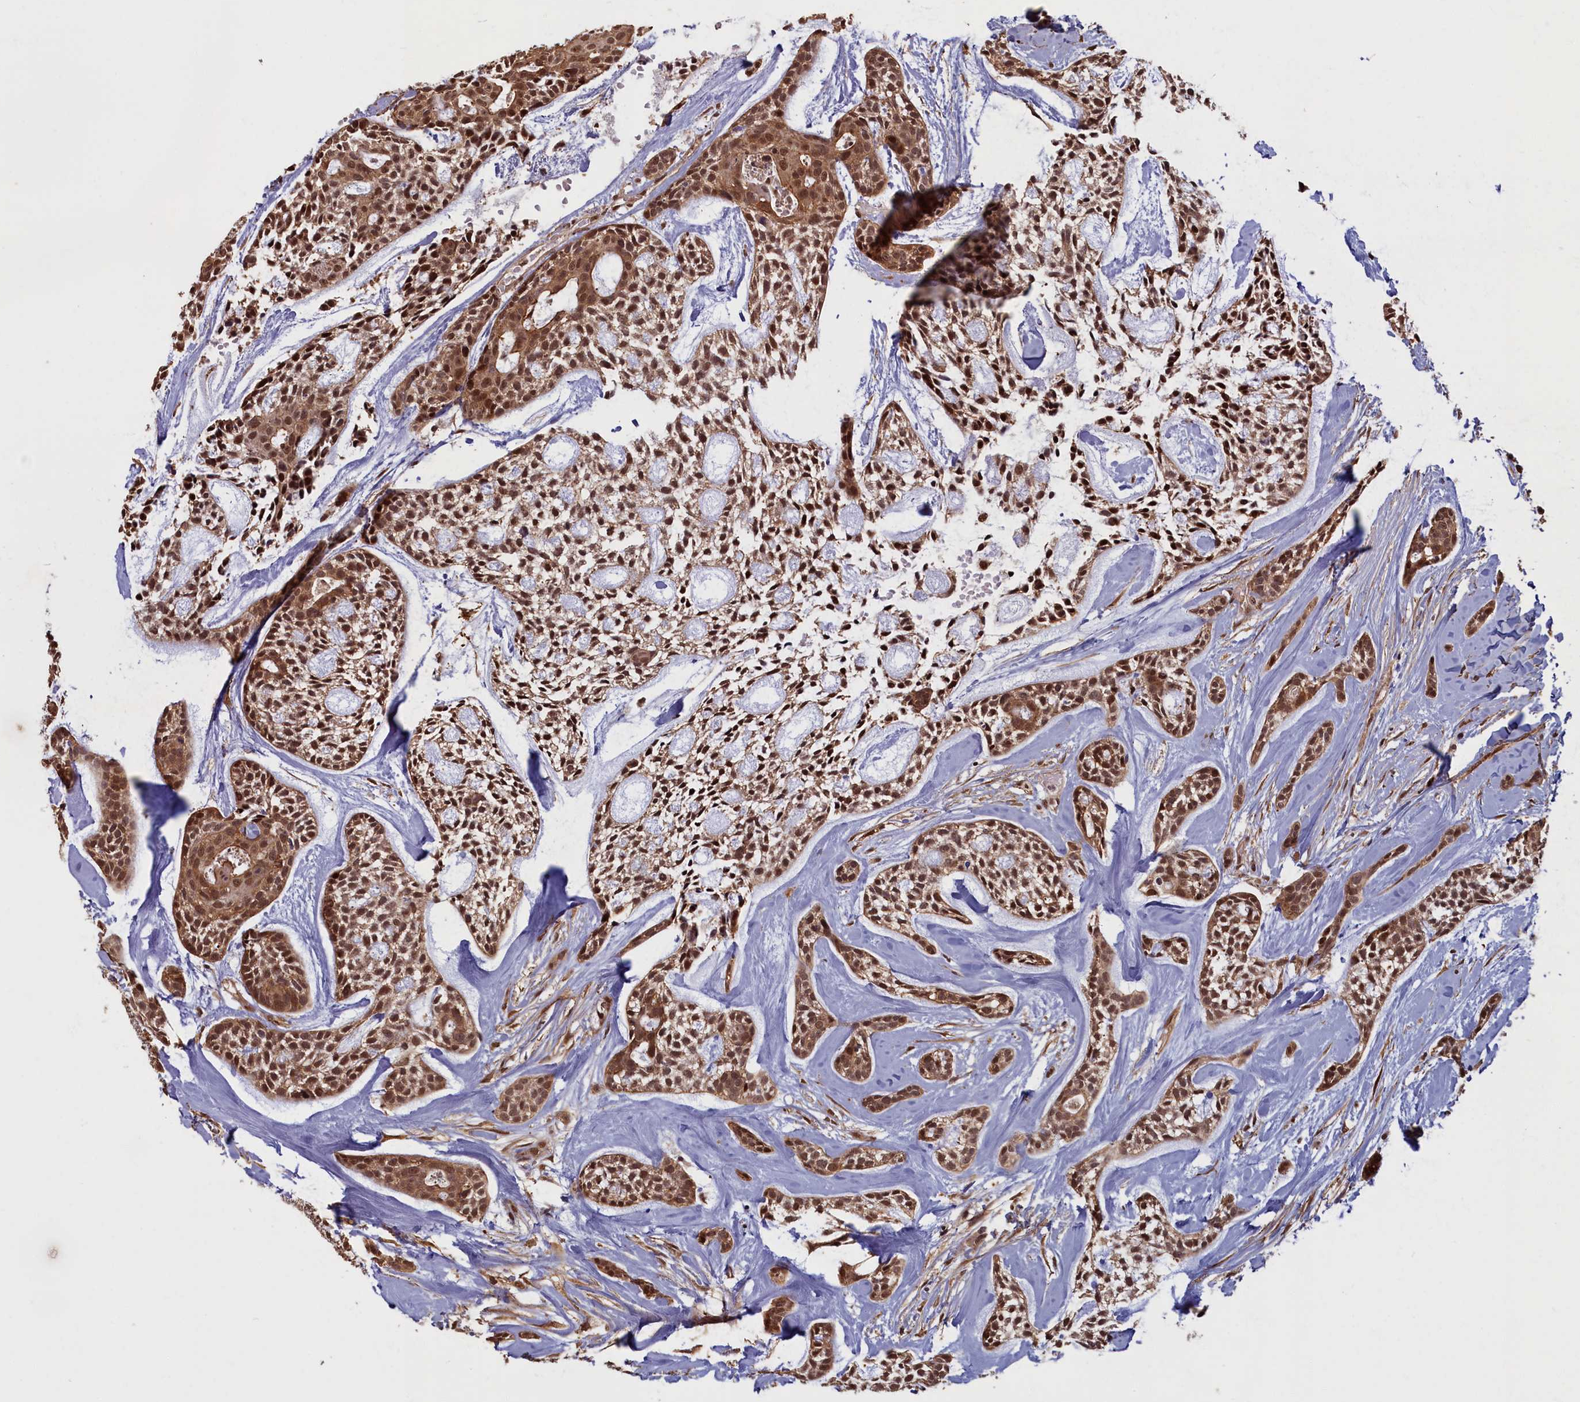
{"staining": {"intensity": "moderate", "quantity": ">75%", "location": "cytoplasmic/membranous,nuclear"}, "tissue": "head and neck cancer", "cell_type": "Tumor cells", "image_type": "cancer", "snomed": [{"axis": "morphology", "description": "Adenocarcinoma, NOS"}, {"axis": "topography", "description": "Subcutis"}, {"axis": "topography", "description": "Head-Neck"}], "caption": "DAB (3,3'-diaminobenzidine) immunohistochemical staining of head and neck adenocarcinoma reveals moderate cytoplasmic/membranous and nuclear protein staining in about >75% of tumor cells.", "gene": "HIF3A", "patient": {"sex": "female", "age": 73}}